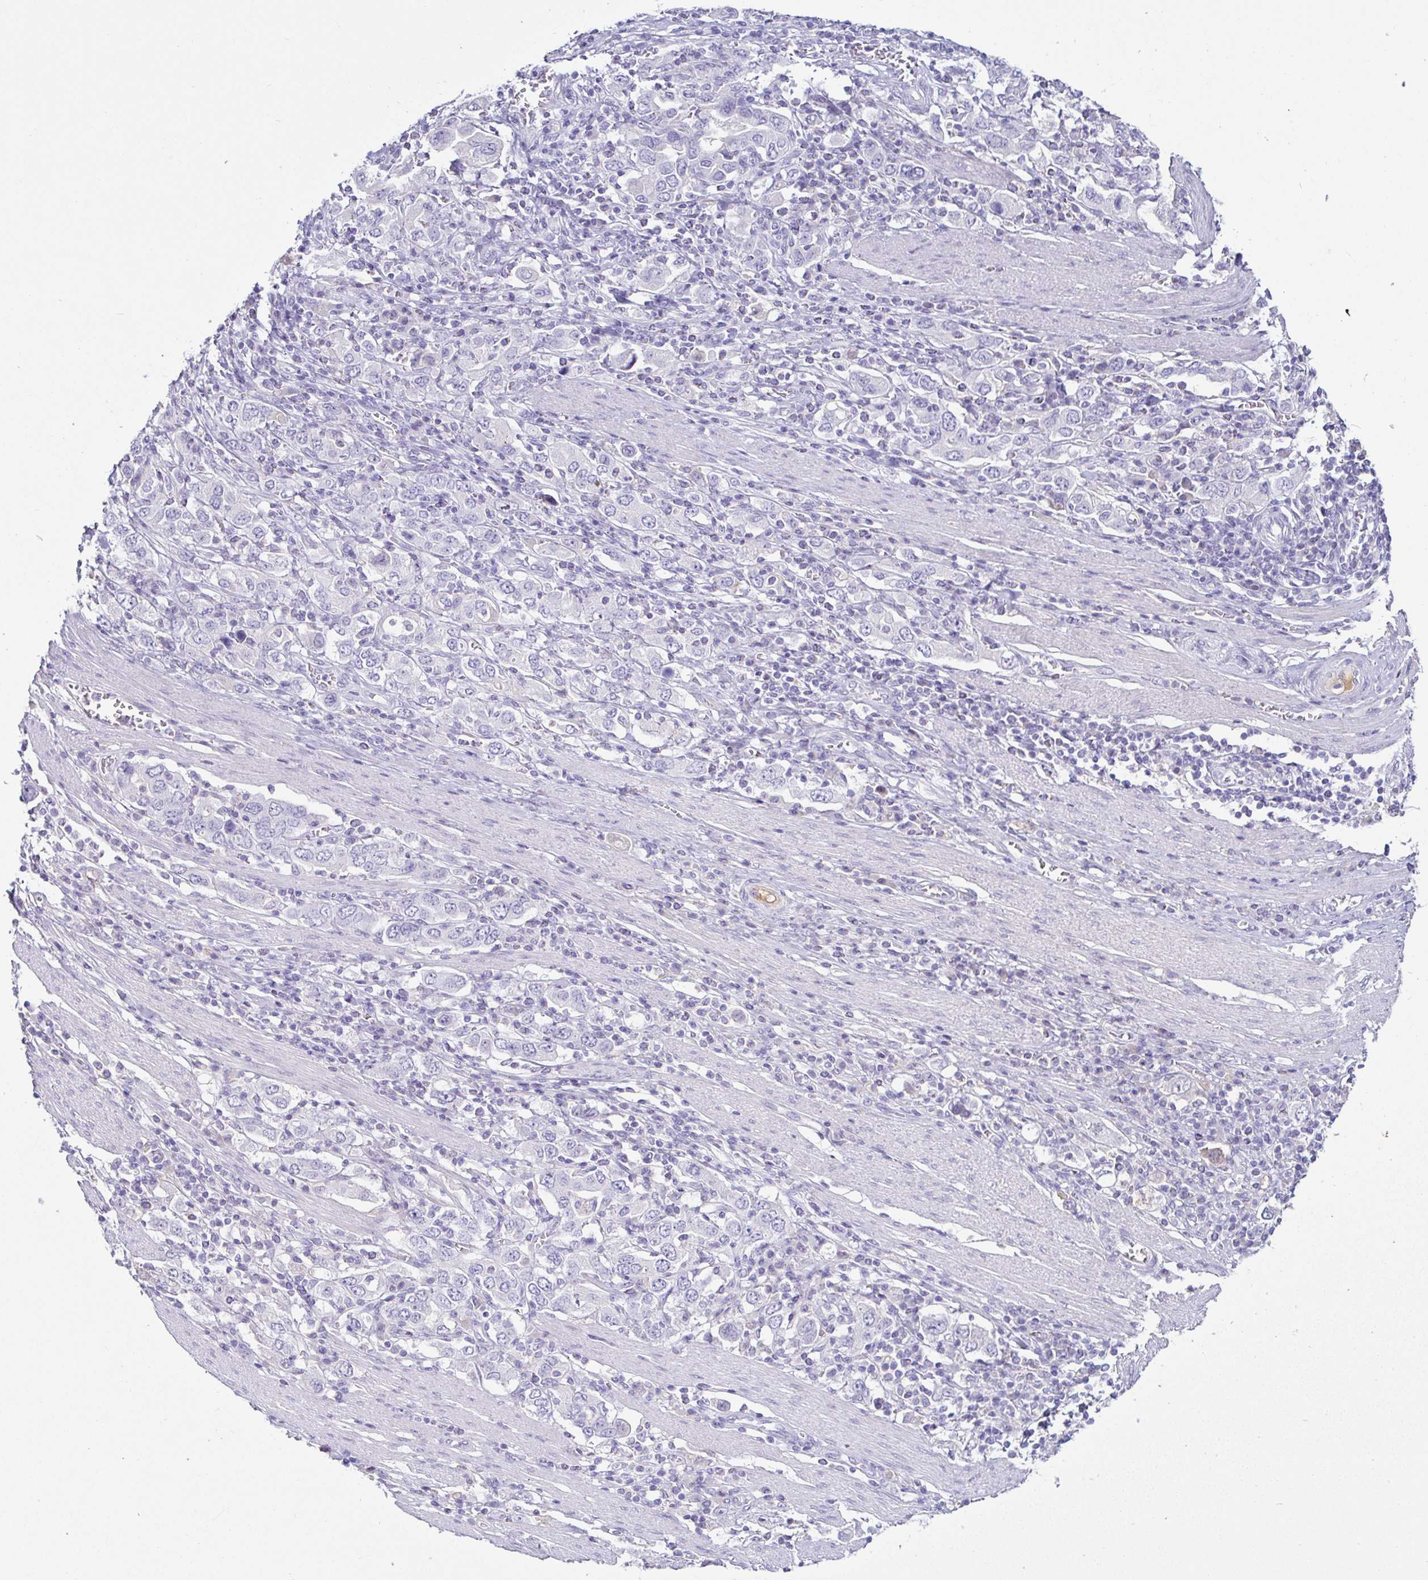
{"staining": {"intensity": "negative", "quantity": "none", "location": "none"}, "tissue": "stomach cancer", "cell_type": "Tumor cells", "image_type": "cancer", "snomed": [{"axis": "morphology", "description": "Adenocarcinoma, NOS"}, {"axis": "topography", "description": "Stomach, upper"}, {"axis": "topography", "description": "Stomach"}], "caption": "Protein analysis of stomach cancer (adenocarcinoma) displays no significant staining in tumor cells. (DAB IHC visualized using brightfield microscopy, high magnification).", "gene": "SAA4", "patient": {"sex": "male", "age": 62}}